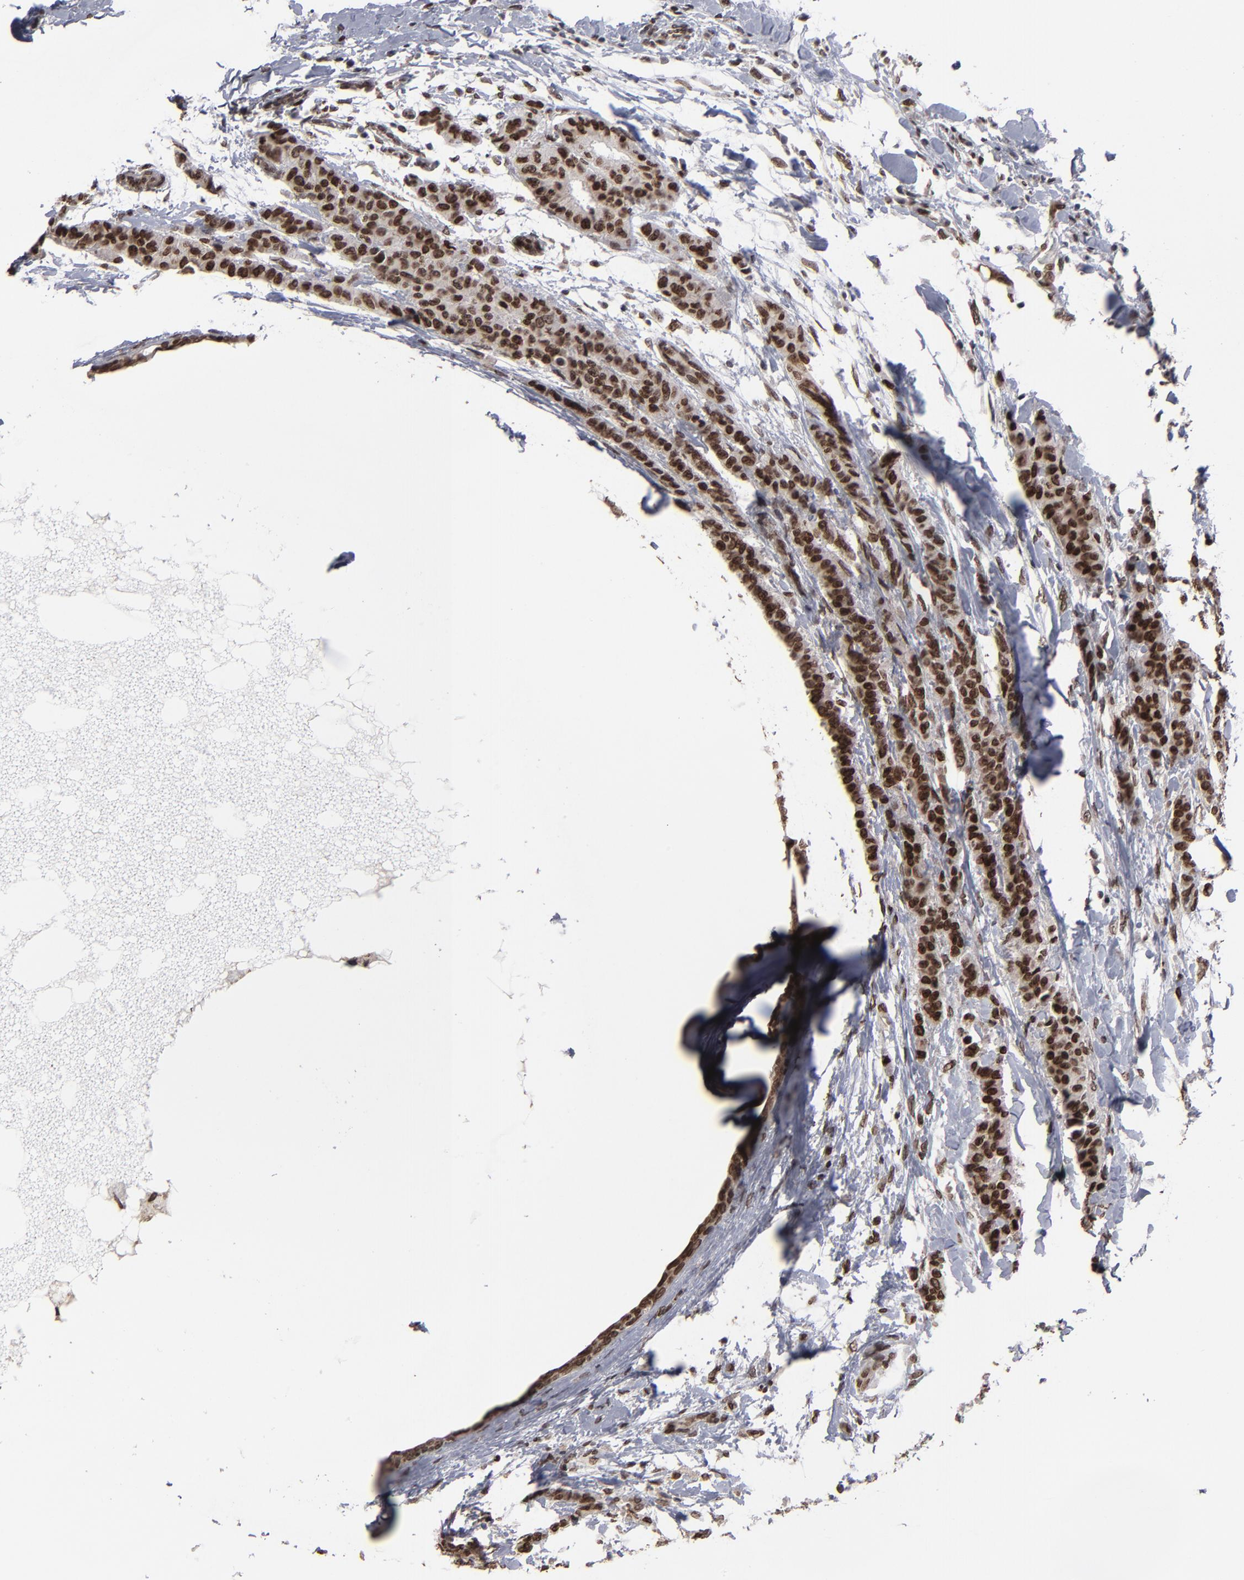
{"staining": {"intensity": "strong", "quantity": ">75%", "location": "nuclear"}, "tissue": "breast cancer", "cell_type": "Tumor cells", "image_type": "cancer", "snomed": [{"axis": "morphology", "description": "Duct carcinoma"}, {"axis": "topography", "description": "Breast"}], "caption": "IHC staining of invasive ductal carcinoma (breast), which shows high levels of strong nuclear positivity in about >75% of tumor cells indicating strong nuclear protein expression. The staining was performed using DAB (brown) for protein detection and nuclei were counterstained in hematoxylin (blue).", "gene": "BAZ1A", "patient": {"sex": "female", "age": 40}}